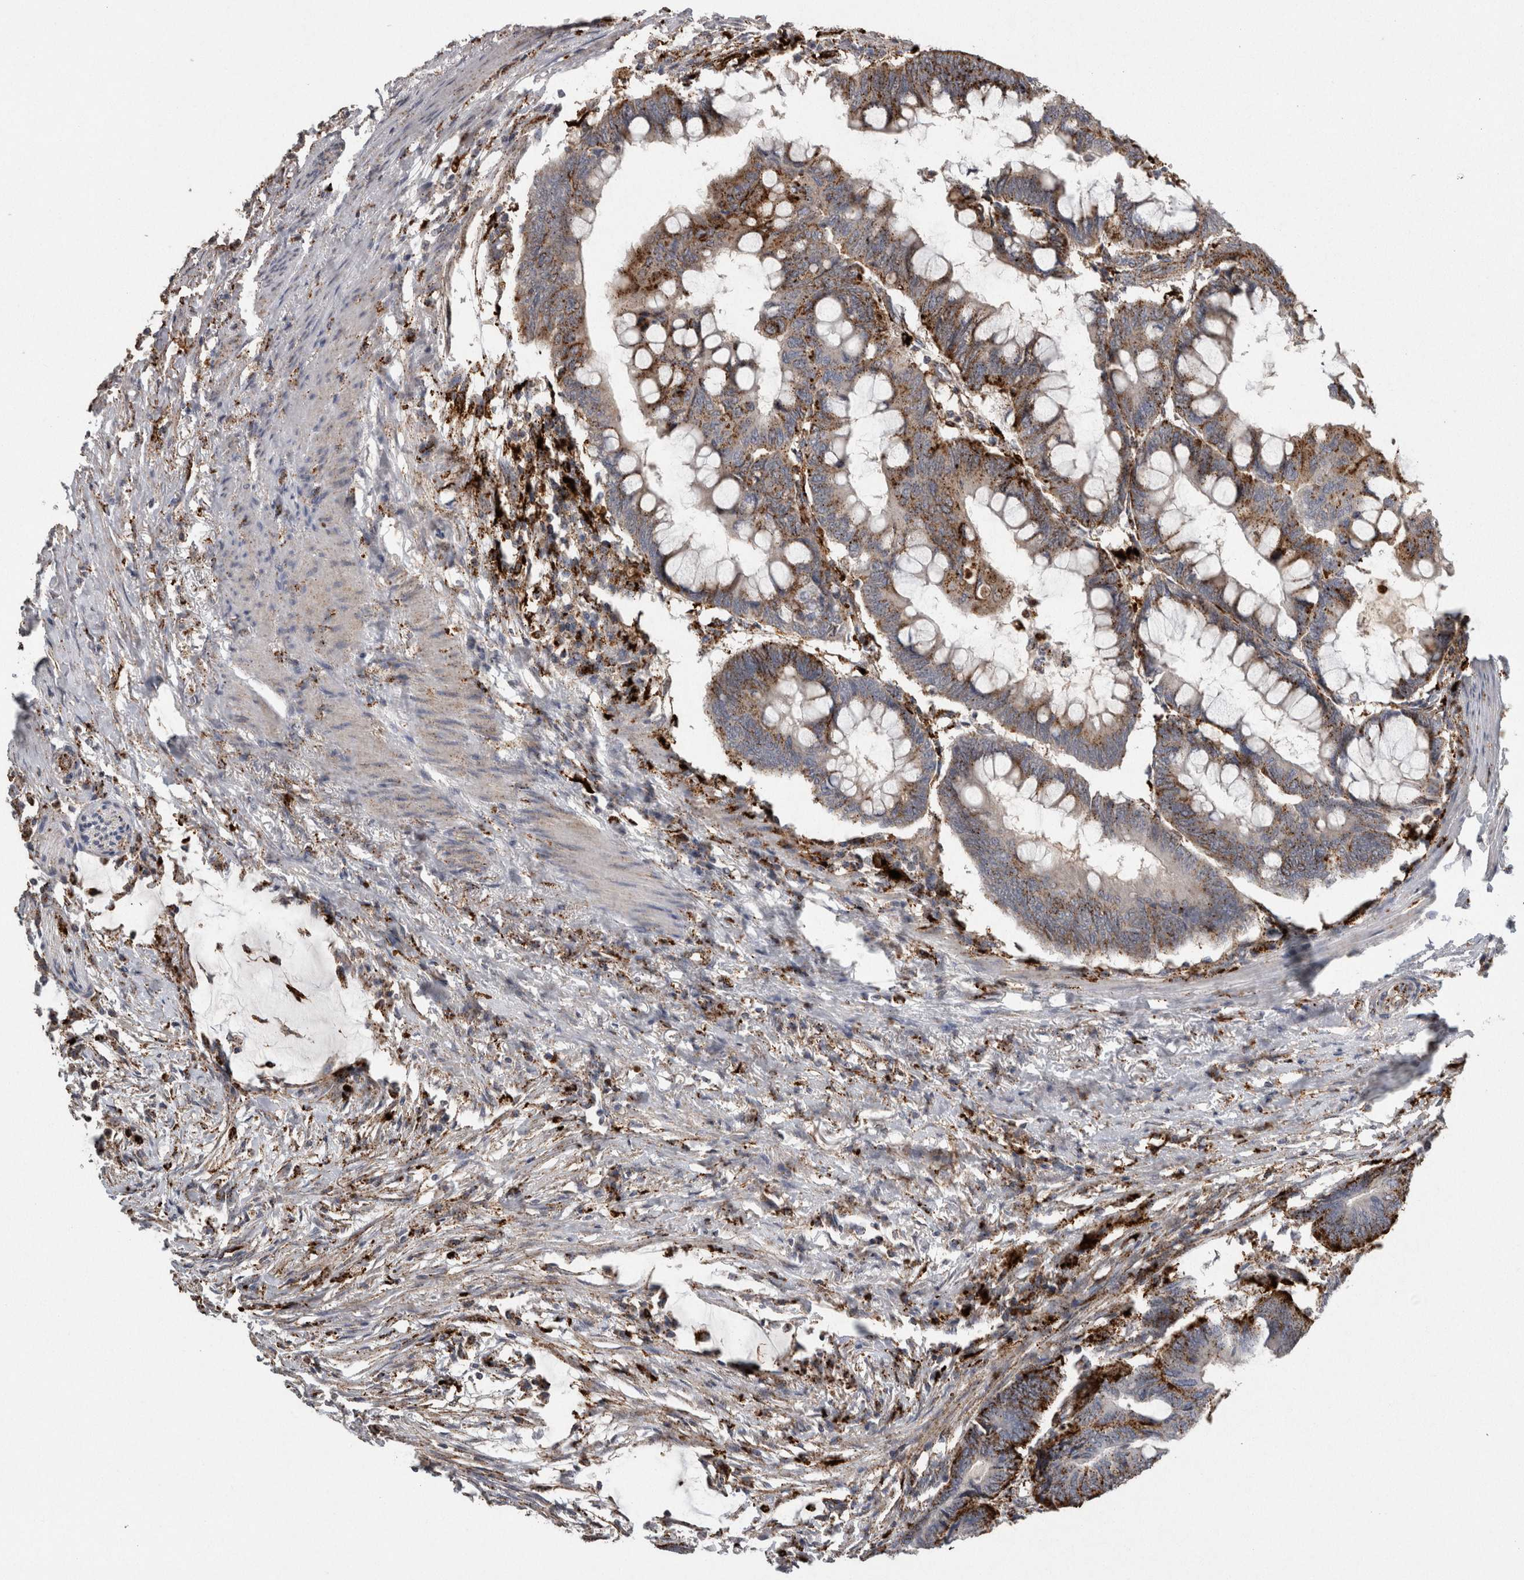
{"staining": {"intensity": "strong", "quantity": ">75%", "location": "cytoplasmic/membranous"}, "tissue": "colorectal cancer", "cell_type": "Tumor cells", "image_type": "cancer", "snomed": [{"axis": "morphology", "description": "Normal tissue, NOS"}, {"axis": "morphology", "description": "Adenocarcinoma, NOS"}, {"axis": "topography", "description": "Rectum"}, {"axis": "topography", "description": "Peripheral nerve tissue"}], "caption": "A brown stain labels strong cytoplasmic/membranous positivity of a protein in colorectal cancer tumor cells. (DAB IHC with brightfield microscopy, high magnification).", "gene": "CTSZ", "patient": {"sex": "male", "age": 92}}